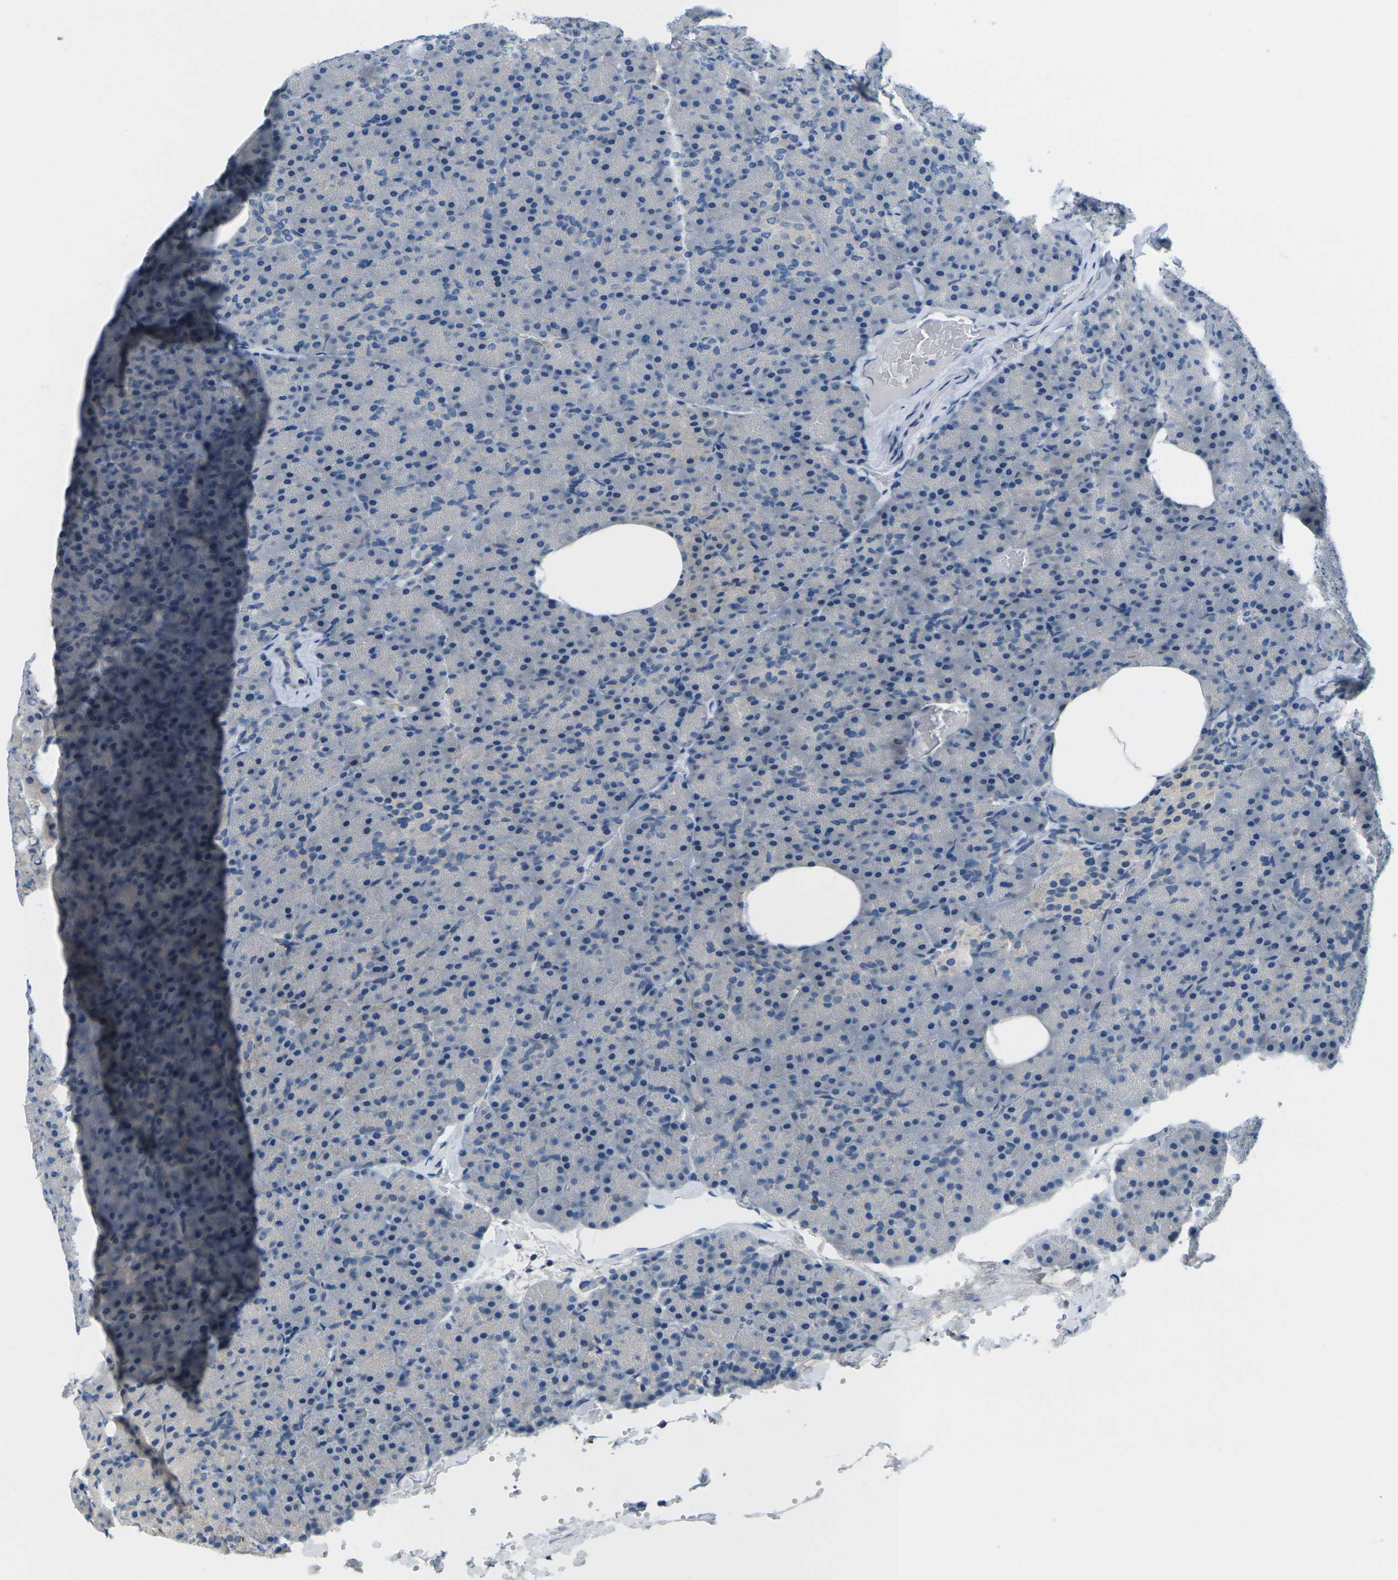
{"staining": {"intensity": "negative", "quantity": "none", "location": "none"}, "tissue": "pancreas", "cell_type": "Exocrine glandular cells", "image_type": "normal", "snomed": [{"axis": "morphology", "description": "Normal tissue, NOS"}, {"axis": "topography", "description": "Pancreas"}], "caption": "The histopathology image reveals no significant staining in exocrine glandular cells of pancreas.", "gene": "CYP2C8", "patient": {"sex": "female", "age": 35}}